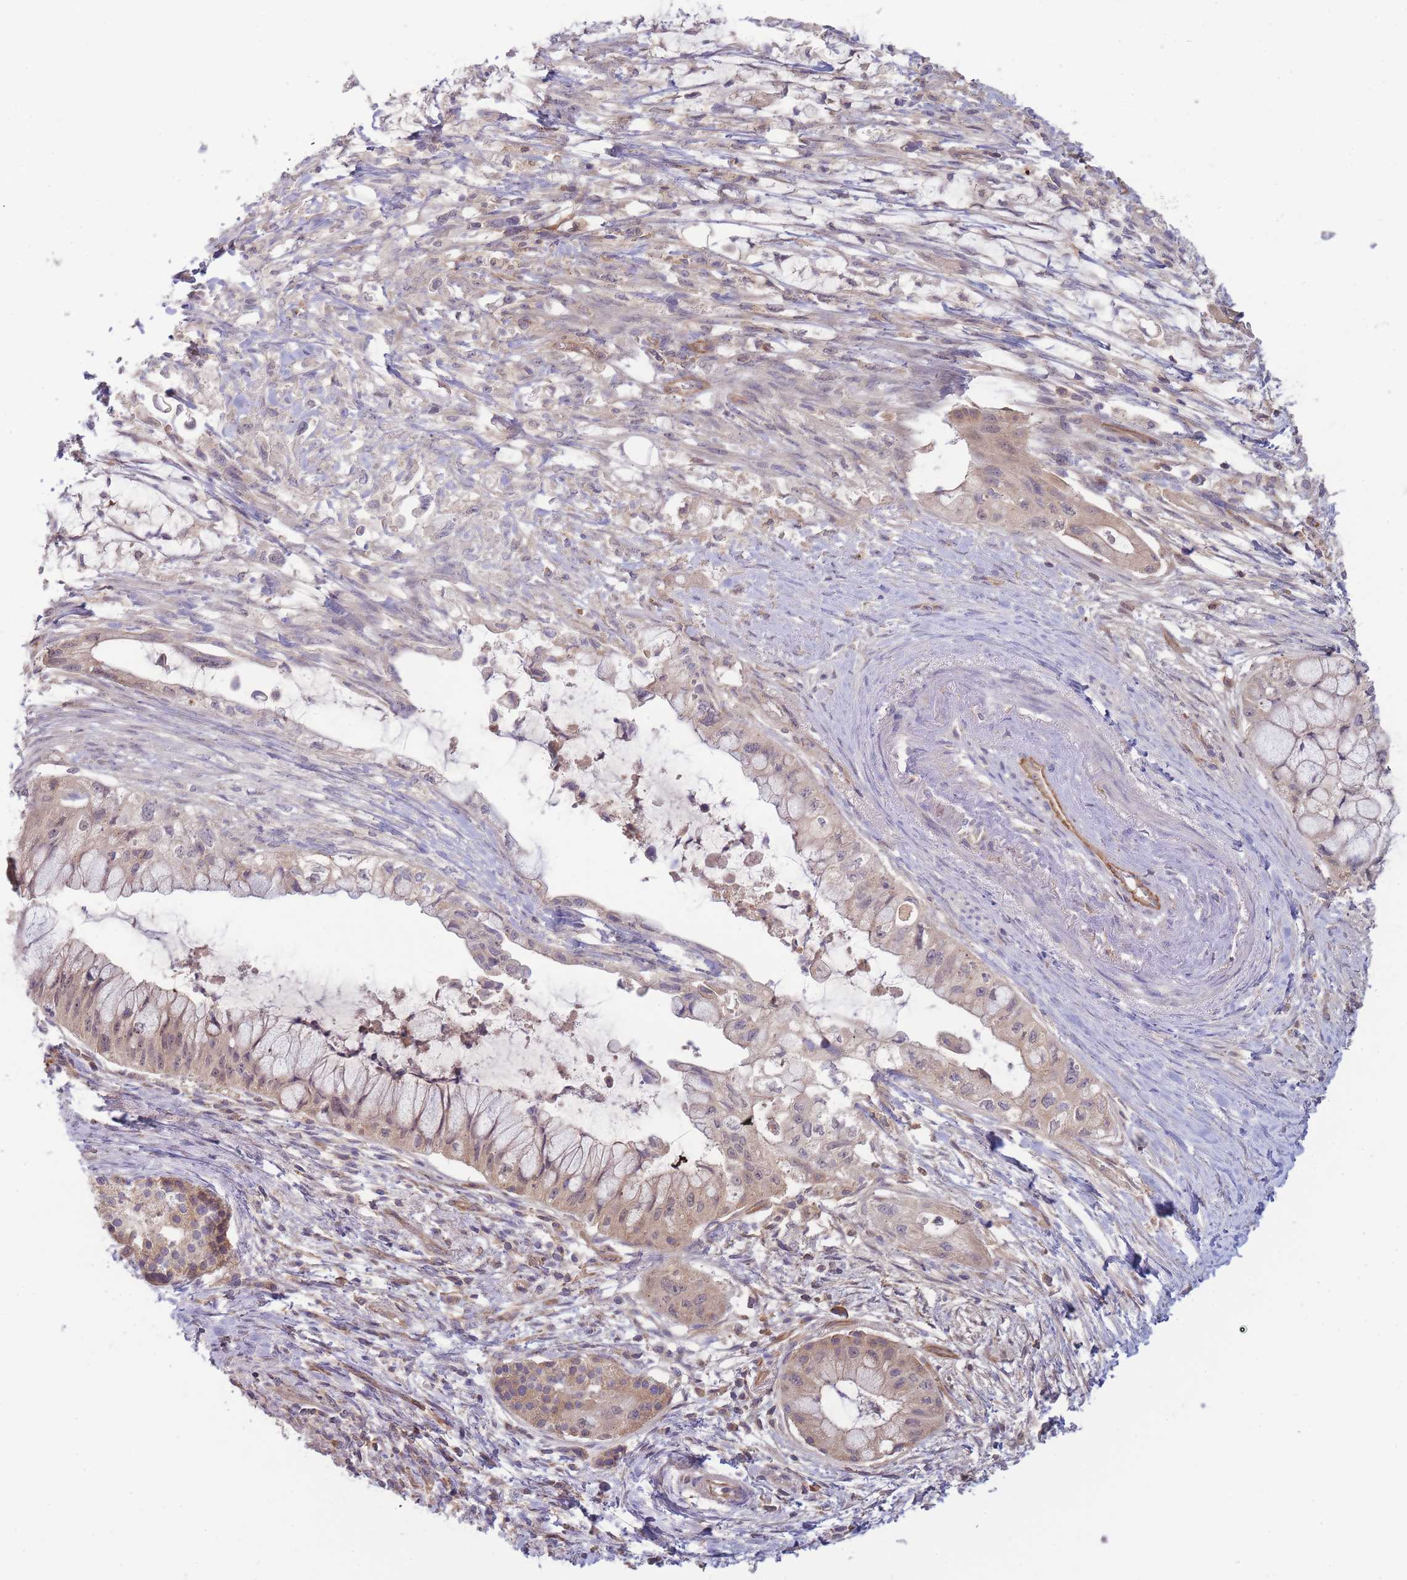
{"staining": {"intensity": "weak", "quantity": "25%-75%", "location": "cytoplasmic/membranous"}, "tissue": "pancreatic cancer", "cell_type": "Tumor cells", "image_type": "cancer", "snomed": [{"axis": "morphology", "description": "Adenocarcinoma, NOS"}, {"axis": "topography", "description": "Pancreas"}], "caption": "Immunohistochemistry photomicrograph of neoplastic tissue: pancreatic cancer stained using immunohistochemistry (IHC) shows low levels of weak protein expression localized specifically in the cytoplasmic/membranous of tumor cells, appearing as a cytoplasmic/membranous brown color.", "gene": "NDUFAF5", "patient": {"sex": "male", "age": 48}}